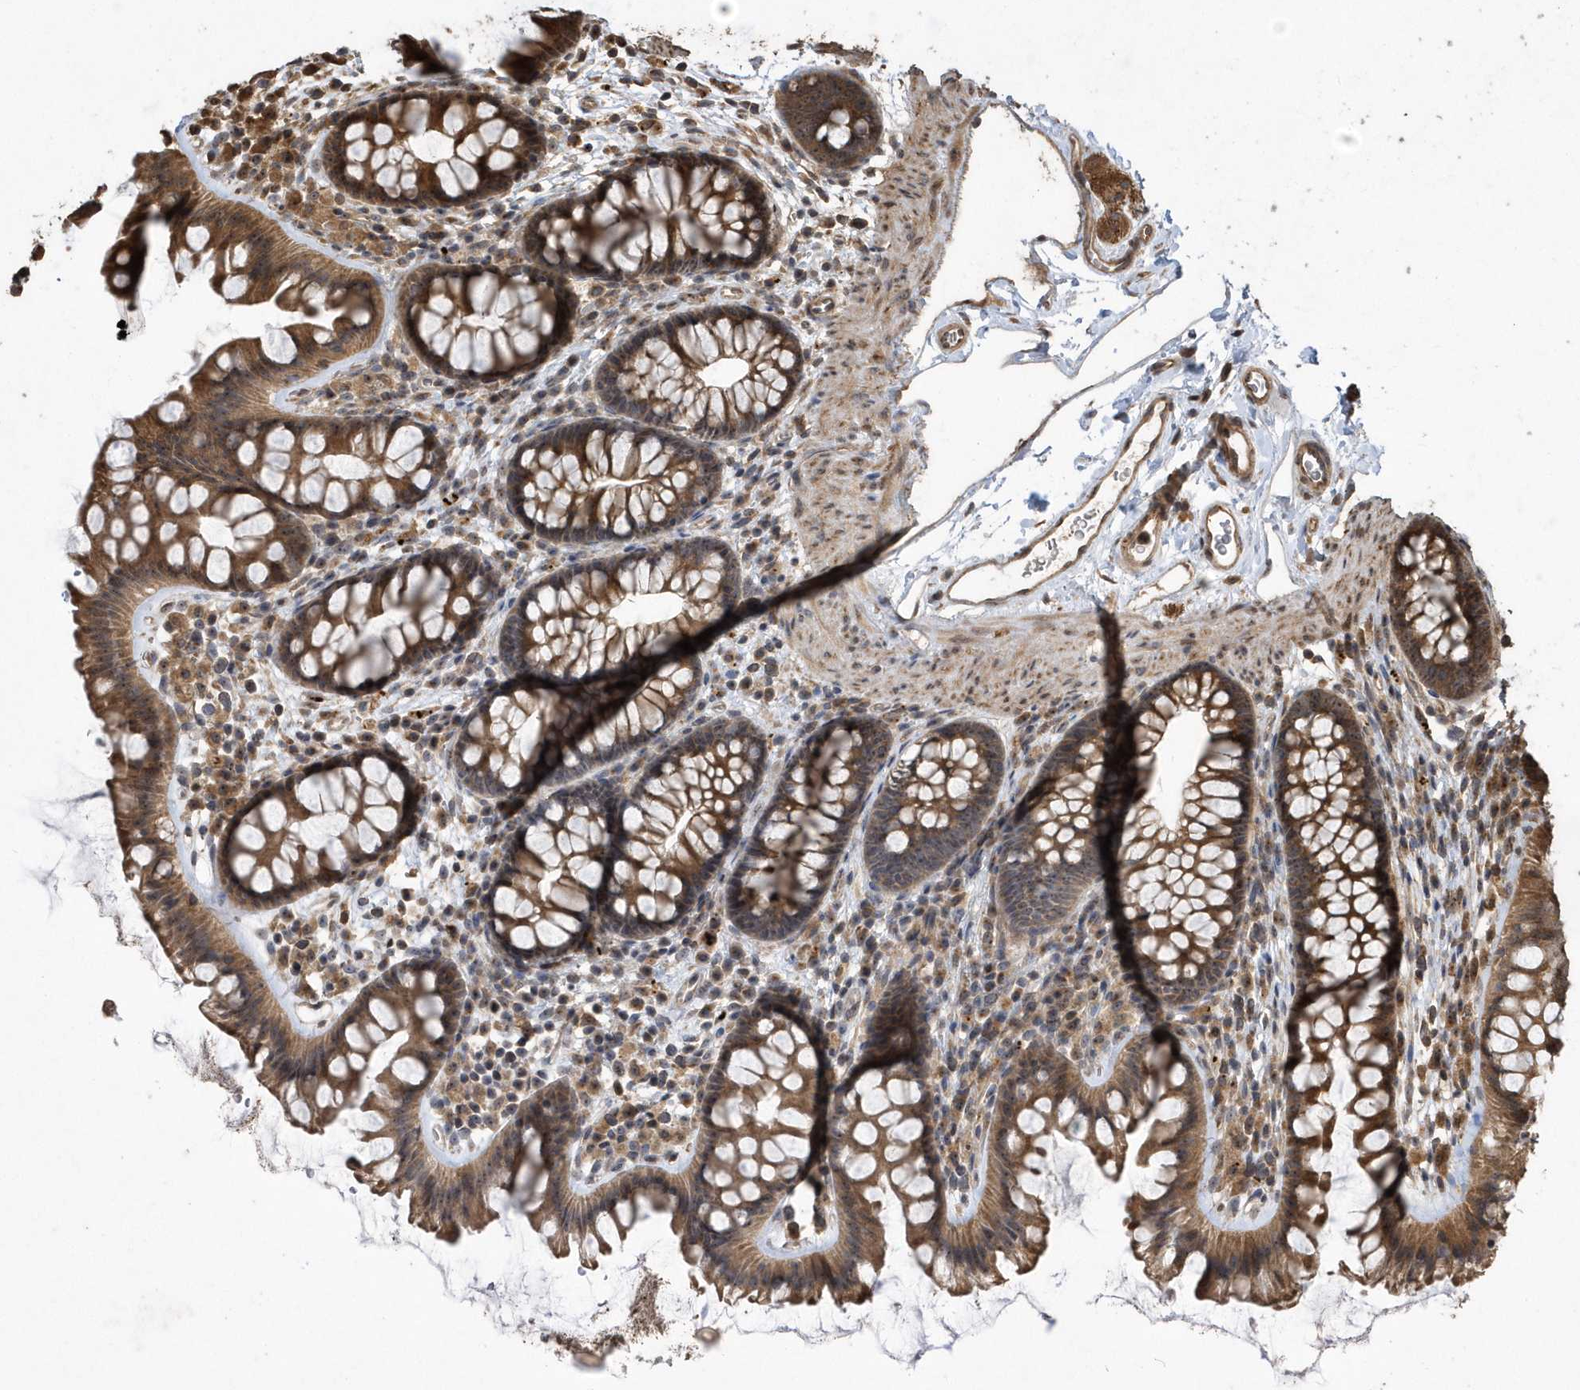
{"staining": {"intensity": "moderate", "quantity": ">75%", "location": "cytoplasmic/membranous"}, "tissue": "colon", "cell_type": "Endothelial cells", "image_type": "normal", "snomed": [{"axis": "morphology", "description": "Normal tissue, NOS"}, {"axis": "topography", "description": "Colon"}], "caption": "A histopathology image of colon stained for a protein shows moderate cytoplasmic/membranous brown staining in endothelial cells. Immunohistochemistry stains the protein of interest in brown and the nuclei are stained blue.", "gene": "WASHC5", "patient": {"sex": "female", "age": 62}}